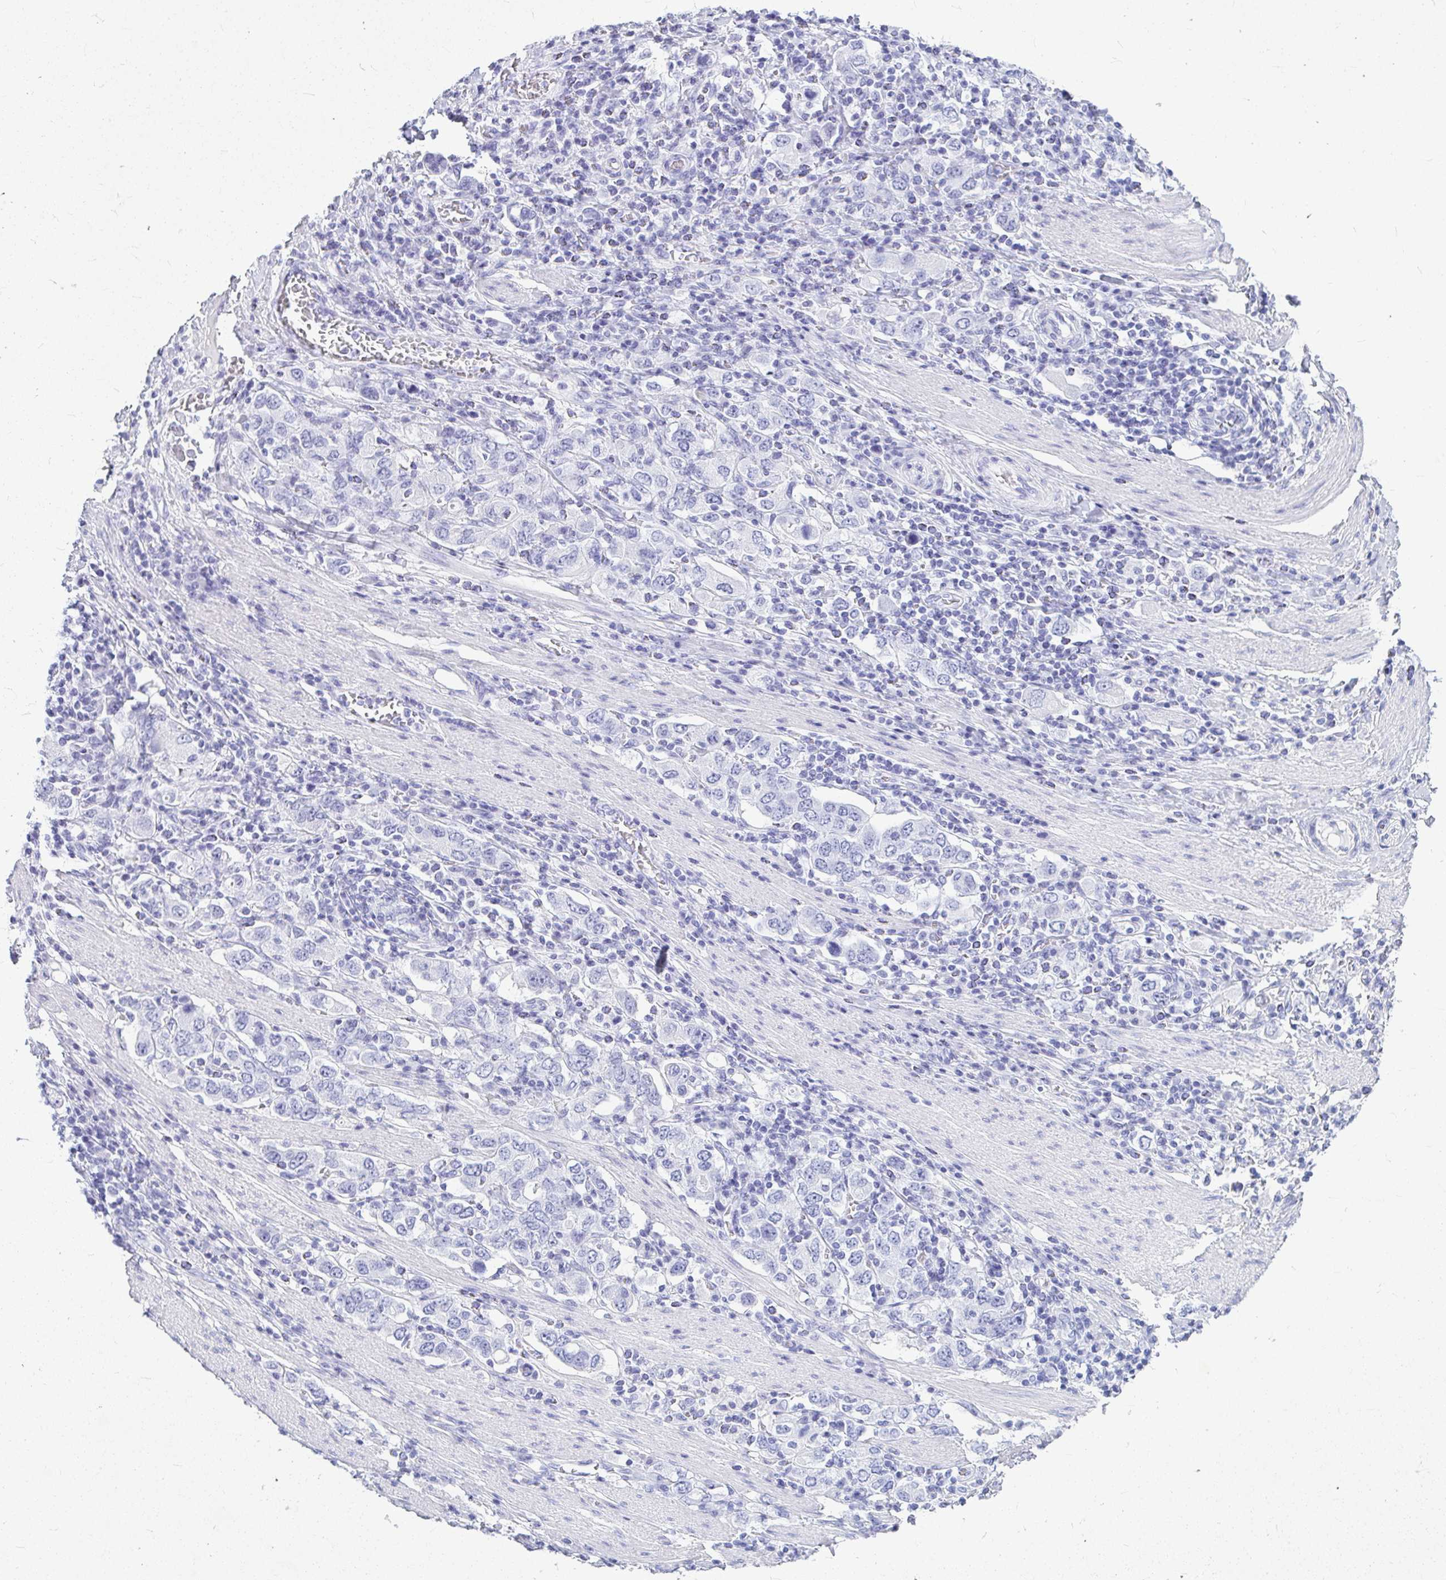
{"staining": {"intensity": "negative", "quantity": "none", "location": "none"}, "tissue": "stomach cancer", "cell_type": "Tumor cells", "image_type": "cancer", "snomed": [{"axis": "morphology", "description": "Adenocarcinoma, NOS"}, {"axis": "topography", "description": "Stomach, upper"}, {"axis": "topography", "description": "Stomach"}], "caption": "Stomach cancer was stained to show a protein in brown. There is no significant expression in tumor cells.", "gene": "OR5J2", "patient": {"sex": "male", "age": 62}}